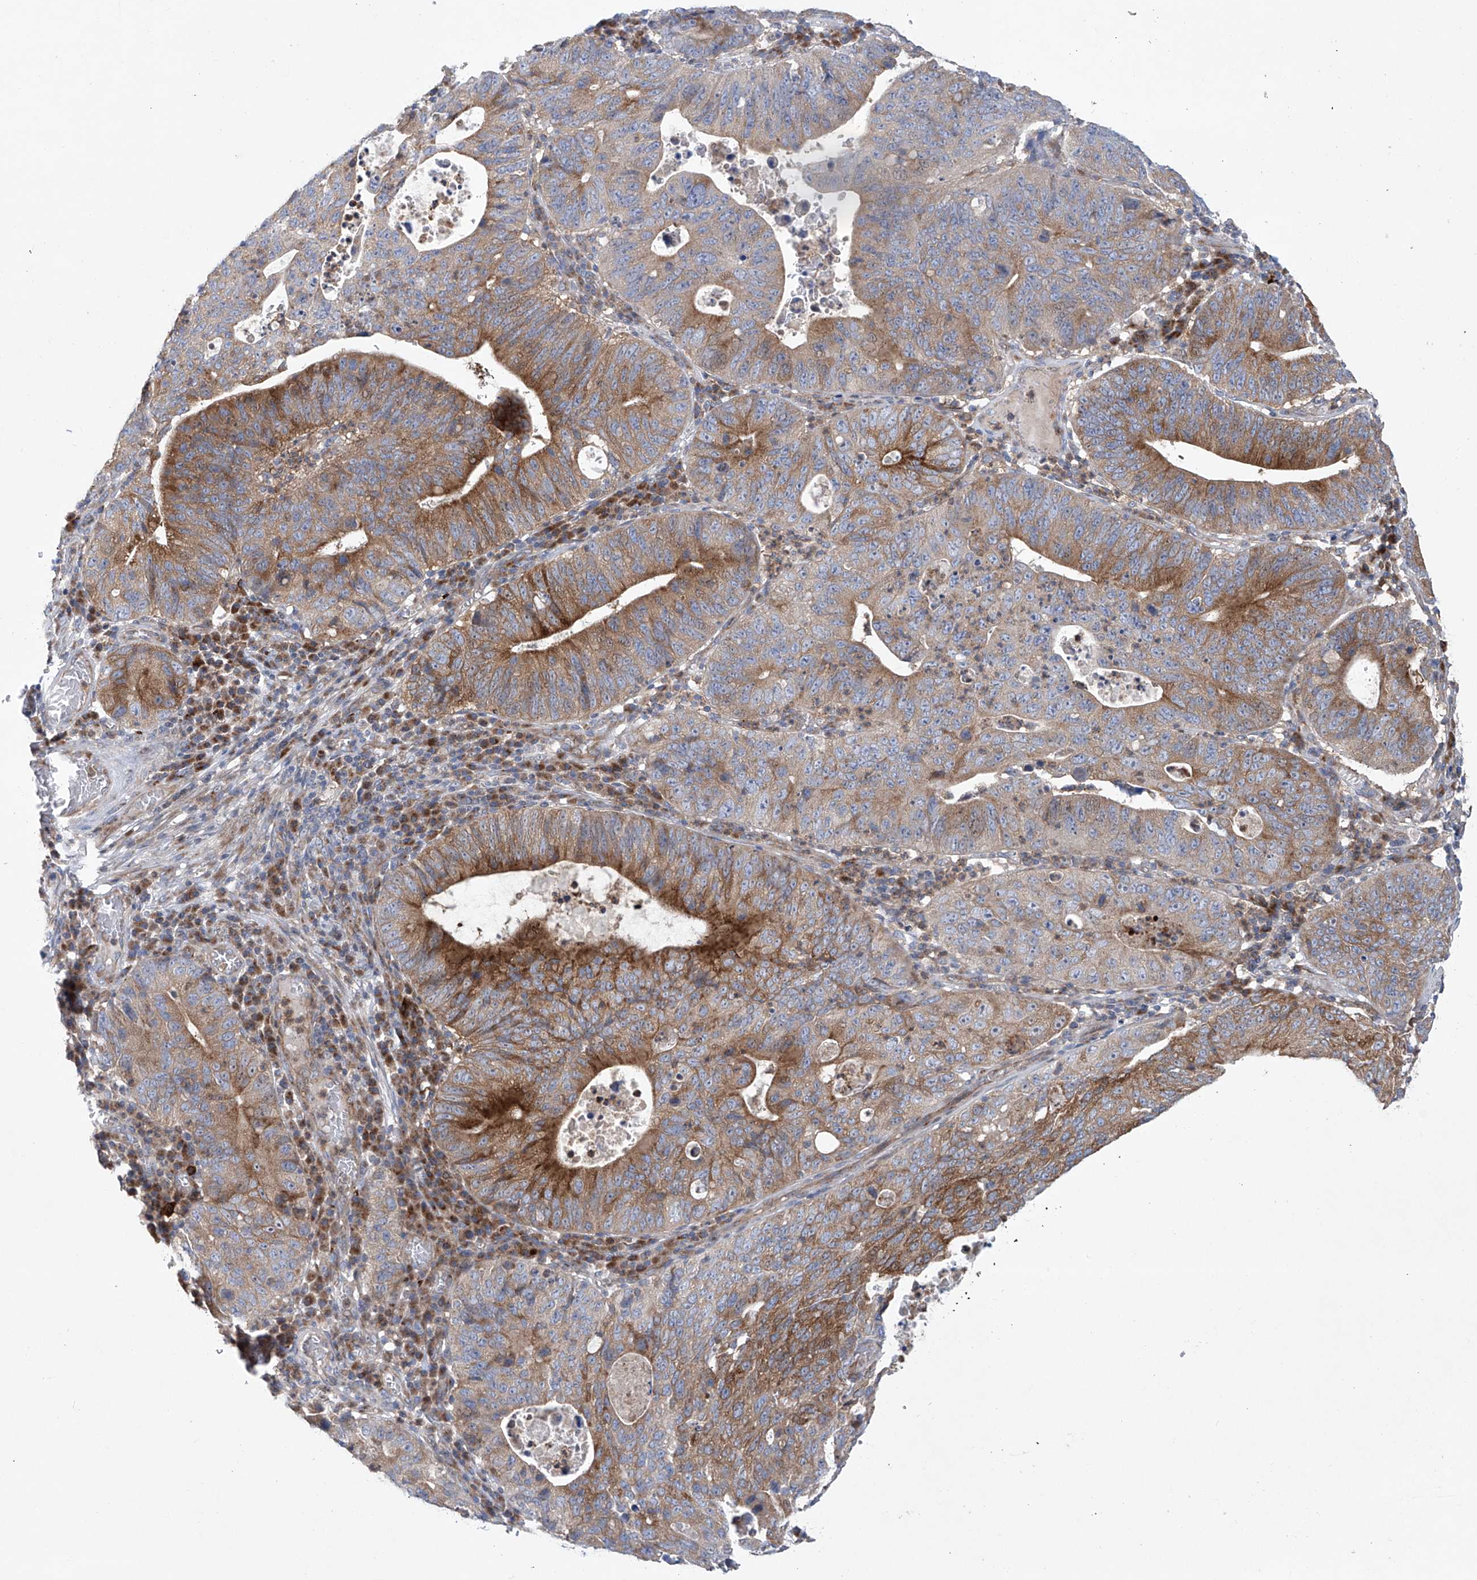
{"staining": {"intensity": "moderate", "quantity": ">75%", "location": "cytoplasmic/membranous"}, "tissue": "stomach cancer", "cell_type": "Tumor cells", "image_type": "cancer", "snomed": [{"axis": "morphology", "description": "Adenocarcinoma, NOS"}, {"axis": "topography", "description": "Stomach"}], "caption": "DAB (3,3'-diaminobenzidine) immunohistochemical staining of adenocarcinoma (stomach) reveals moderate cytoplasmic/membranous protein expression in about >75% of tumor cells.", "gene": "KLC4", "patient": {"sex": "male", "age": 59}}